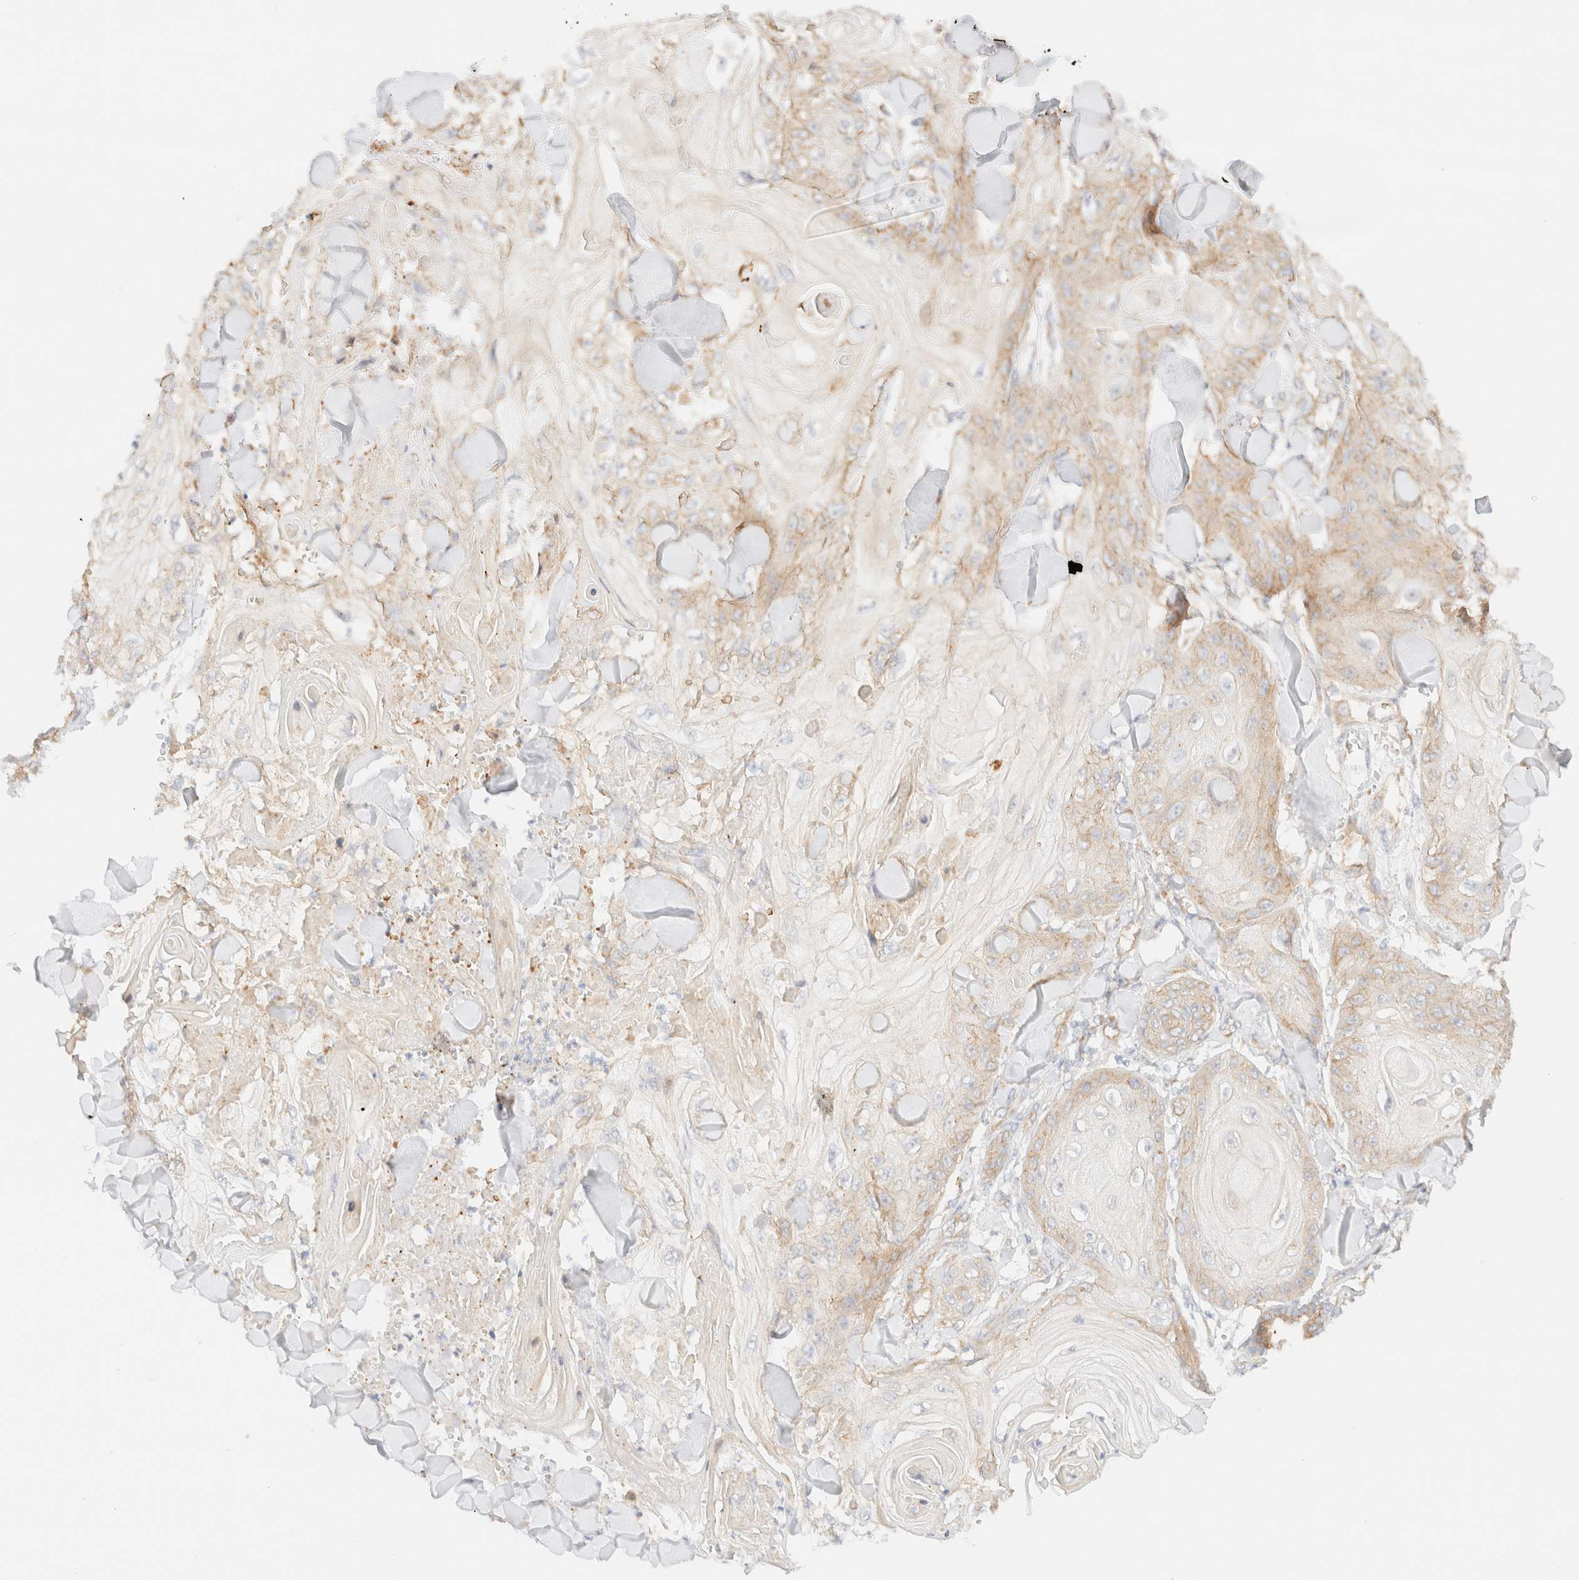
{"staining": {"intensity": "moderate", "quantity": "<25%", "location": "cytoplasmic/membranous"}, "tissue": "skin cancer", "cell_type": "Tumor cells", "image_type": "cancer", "snomed": [{"axis": "morphology", "description": "Squamous cell carcinoma, NOS"}, {"axis": "topography", "description": "Skin"}], "caption": "This photomicrograph shows immunohistochemistry staining of human skin squamous cell carcinoma, with low moderate cytoplasmic/membranous expression in approximately <25% of tumor cells.", "gene": "MYO10", "patient": {"sex": "male", "age": 74}}